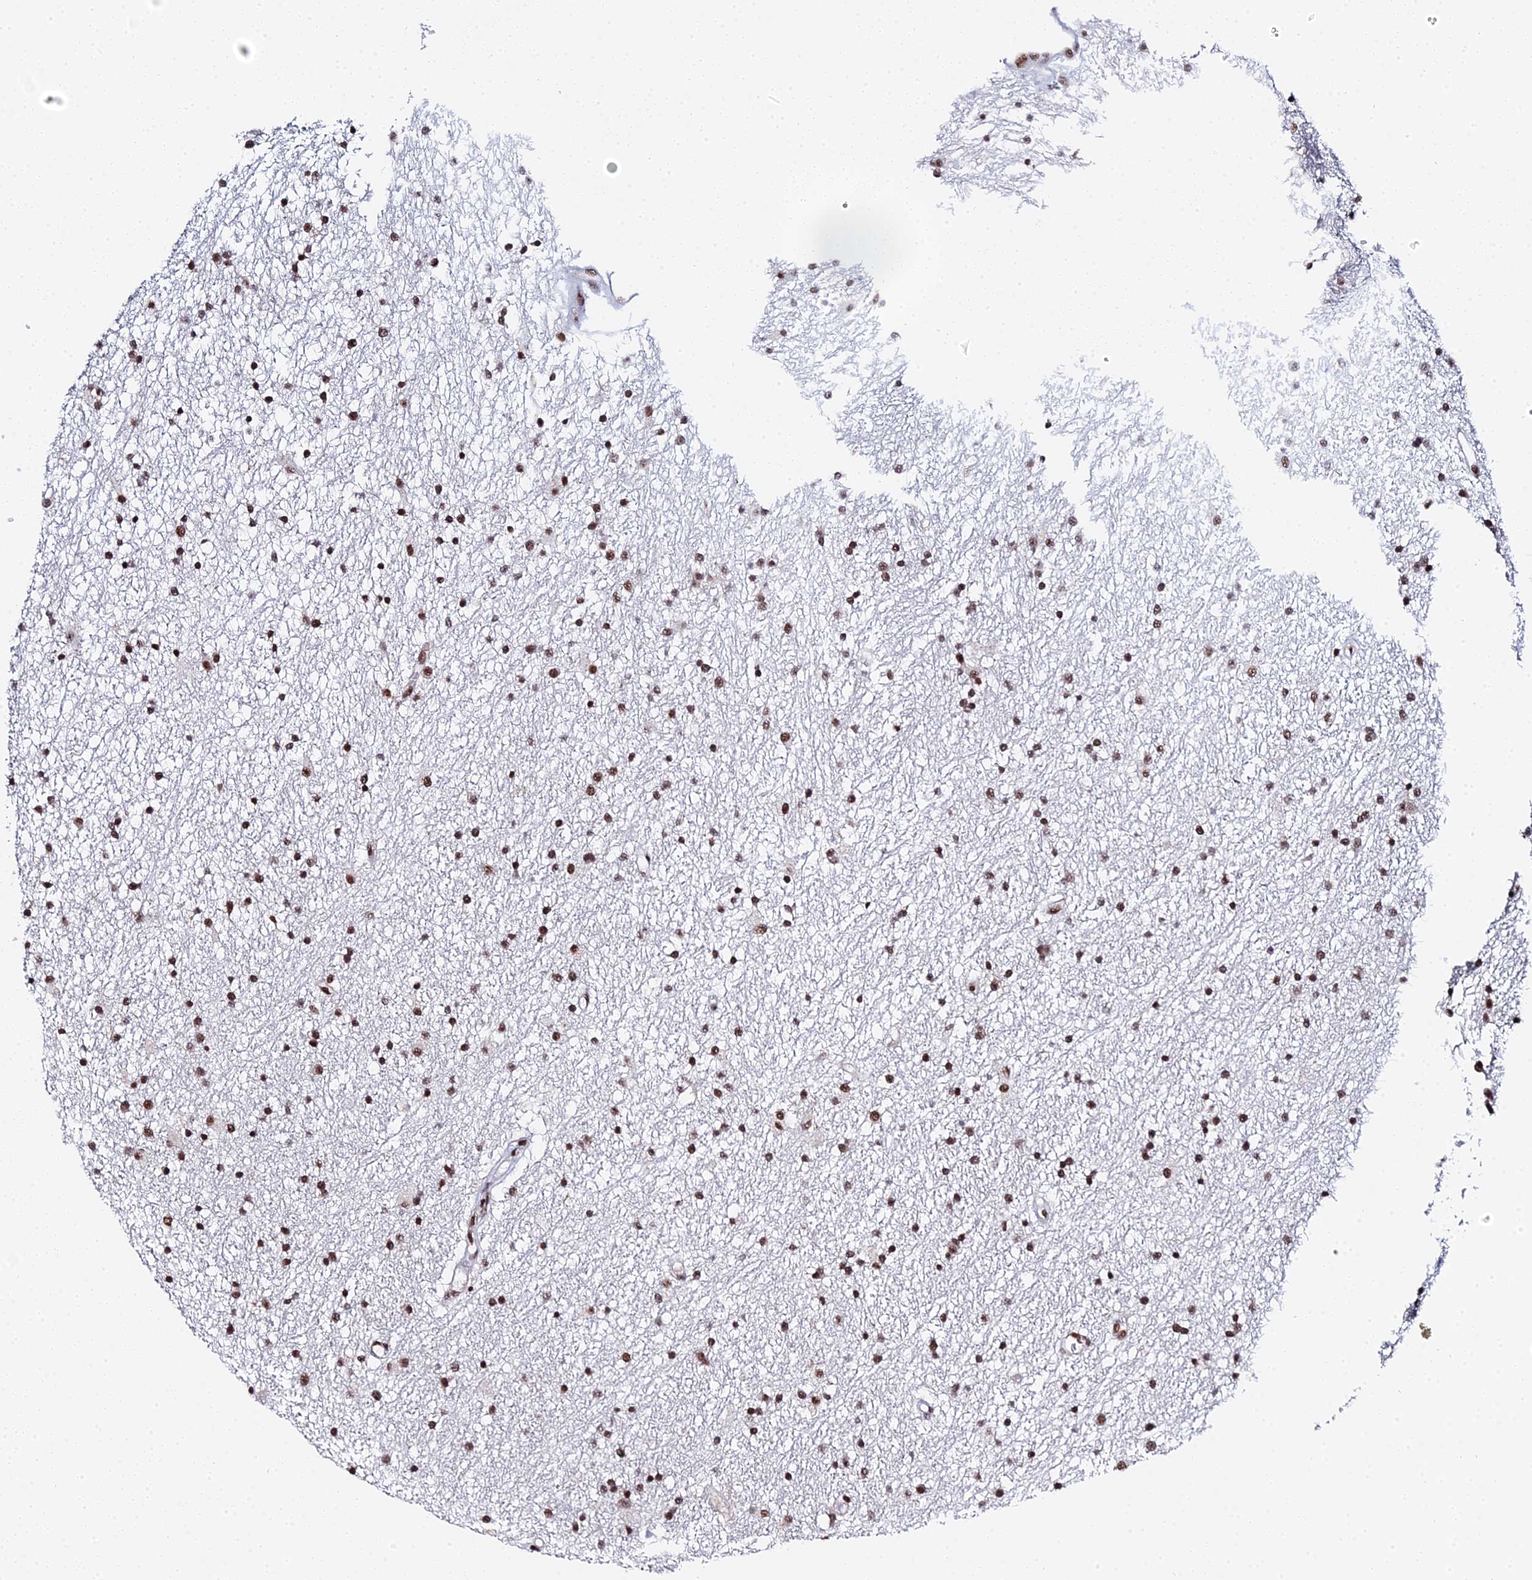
{"staining": {"intensity": "moderate", "quantity": ">75%", "location": "nuclear"}, "tissue": "glioma", "cell_type": "Tumor cells", "image_type": "cancer", "snomed": [{"axis": "morphology", "description": "Glioma, malignant, High grade"}, {"axis": "topography", "description": "Brain"}], "caption": "Human glioma stained with a brown dye shows moderate nuclear positive staining in approximately >75% of tumor cells.", "gene": "MAGOHB", "patient": {"sex": "male", "age": 77}}